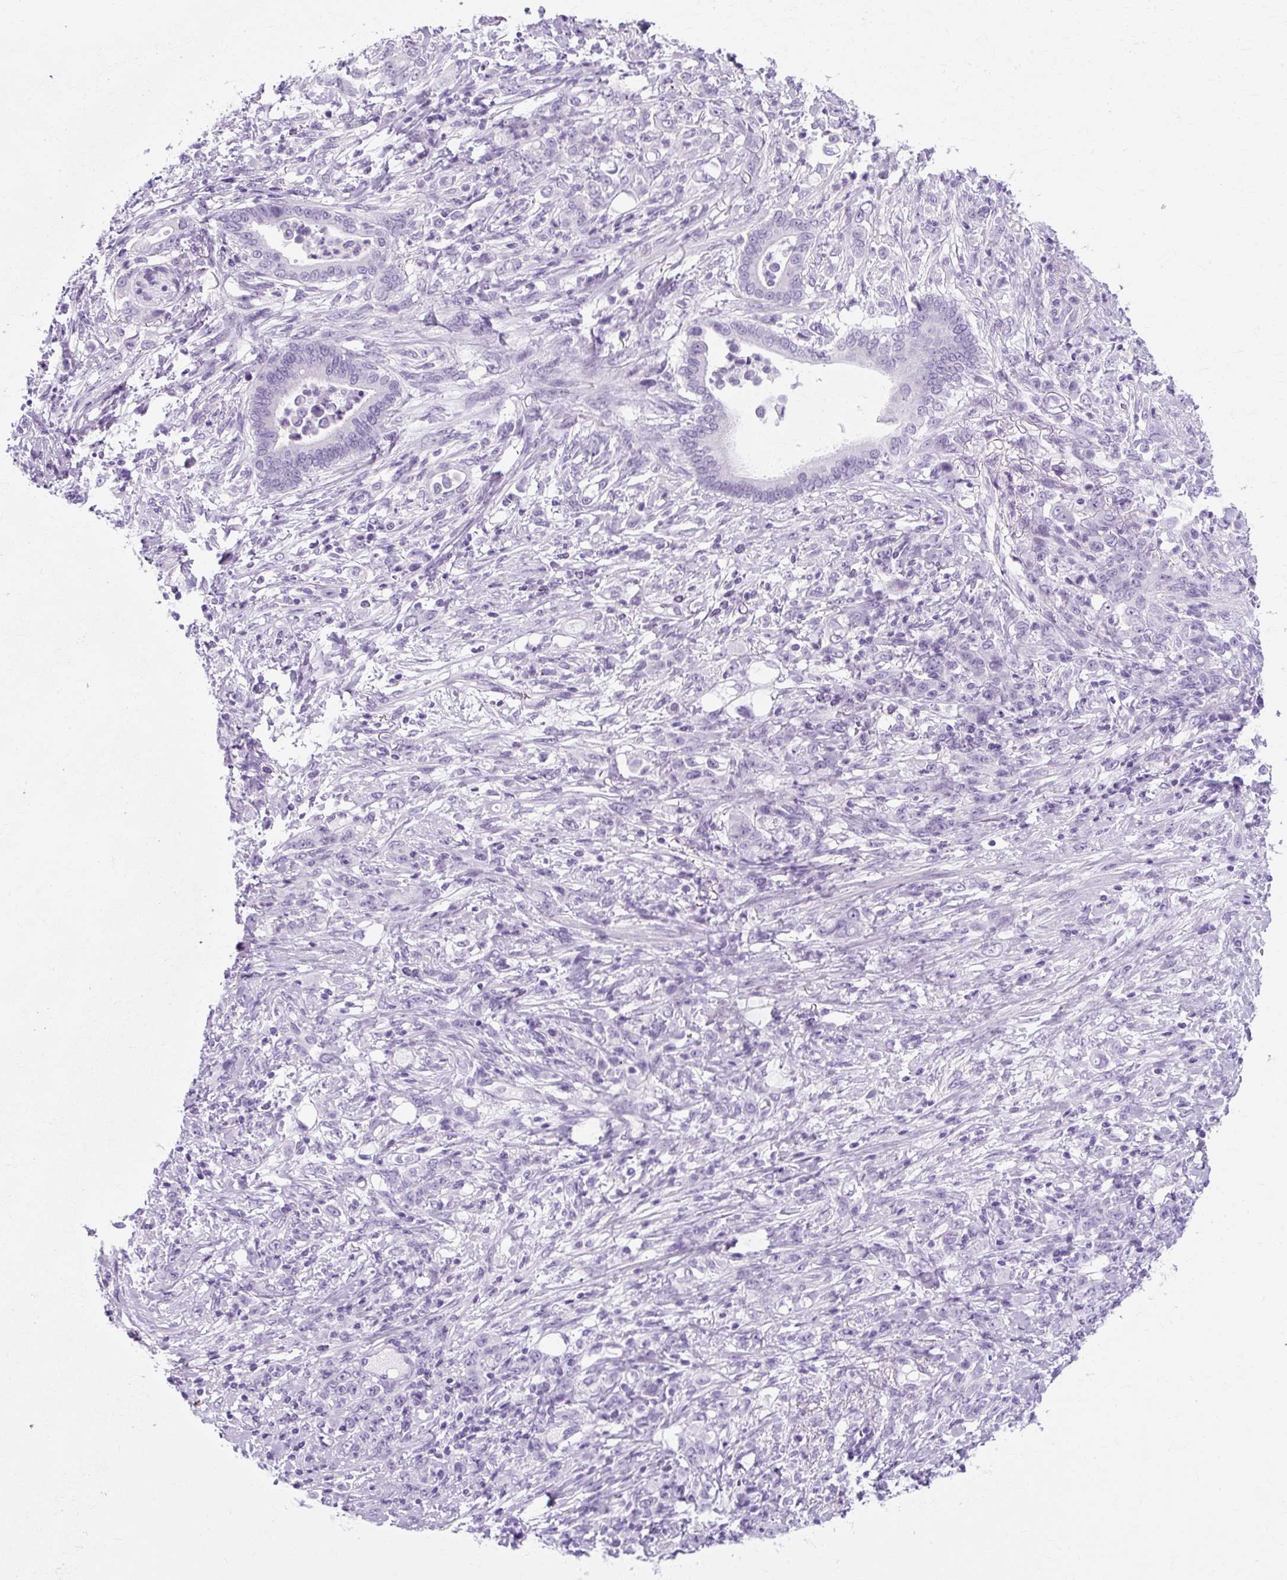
{"staining": {"intensity": "negative", "quantity": "none", "location": "none"}, "tissue": "stomach cancer", "cell_type": "Tumor cells", "image_type": "cancer", "snomed": [{"axis": "morphology", "description": "Adenocarcinoma, NOS"}, {"axis": "topography", "description": "Stomach"}], "caption": "The immunohistochemistry (IHC) micrograph has no significant expression in tumor cells of stomach cancer tissue.", "gene": "RYBP", "patient": {"sex": "female", "age": 79}}